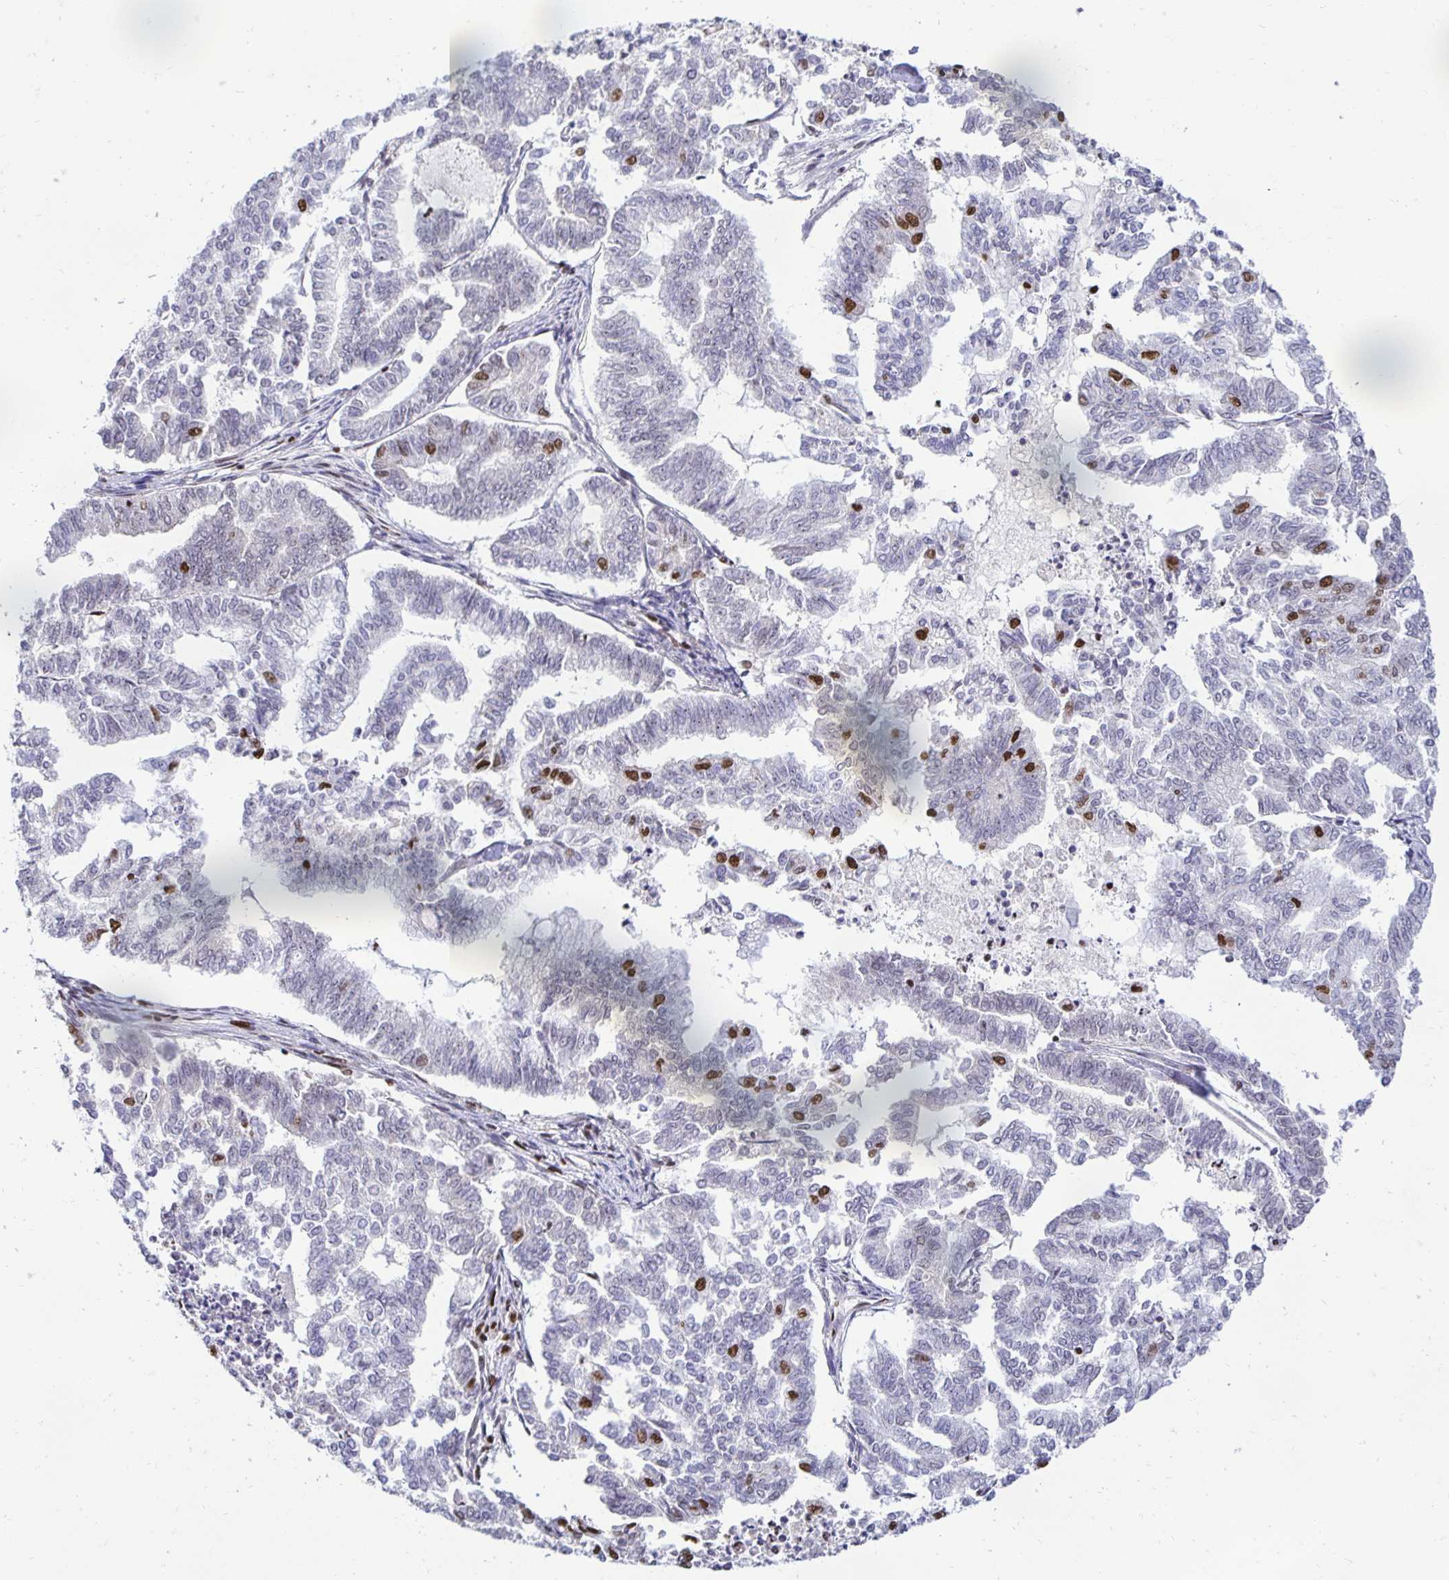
{"staining": {"intensity": "strong", "quantity": "<25%", "location": "nuclear"}, "tissue": "endometrial cancer", "cell_type": "Tumor cells", "image_type": "cancer", "snomed": [{"axis": "morphology", "description": "Adenocarcinoma, NOS"}, {"axis": "topography", "description": "Endometrium"}], "caption": "Endometrial cancer stained with a protein marker reveals strong staining in tumor cells.", "gene": "ZNF579", "patient": {"sex": "female", "age": 79}}